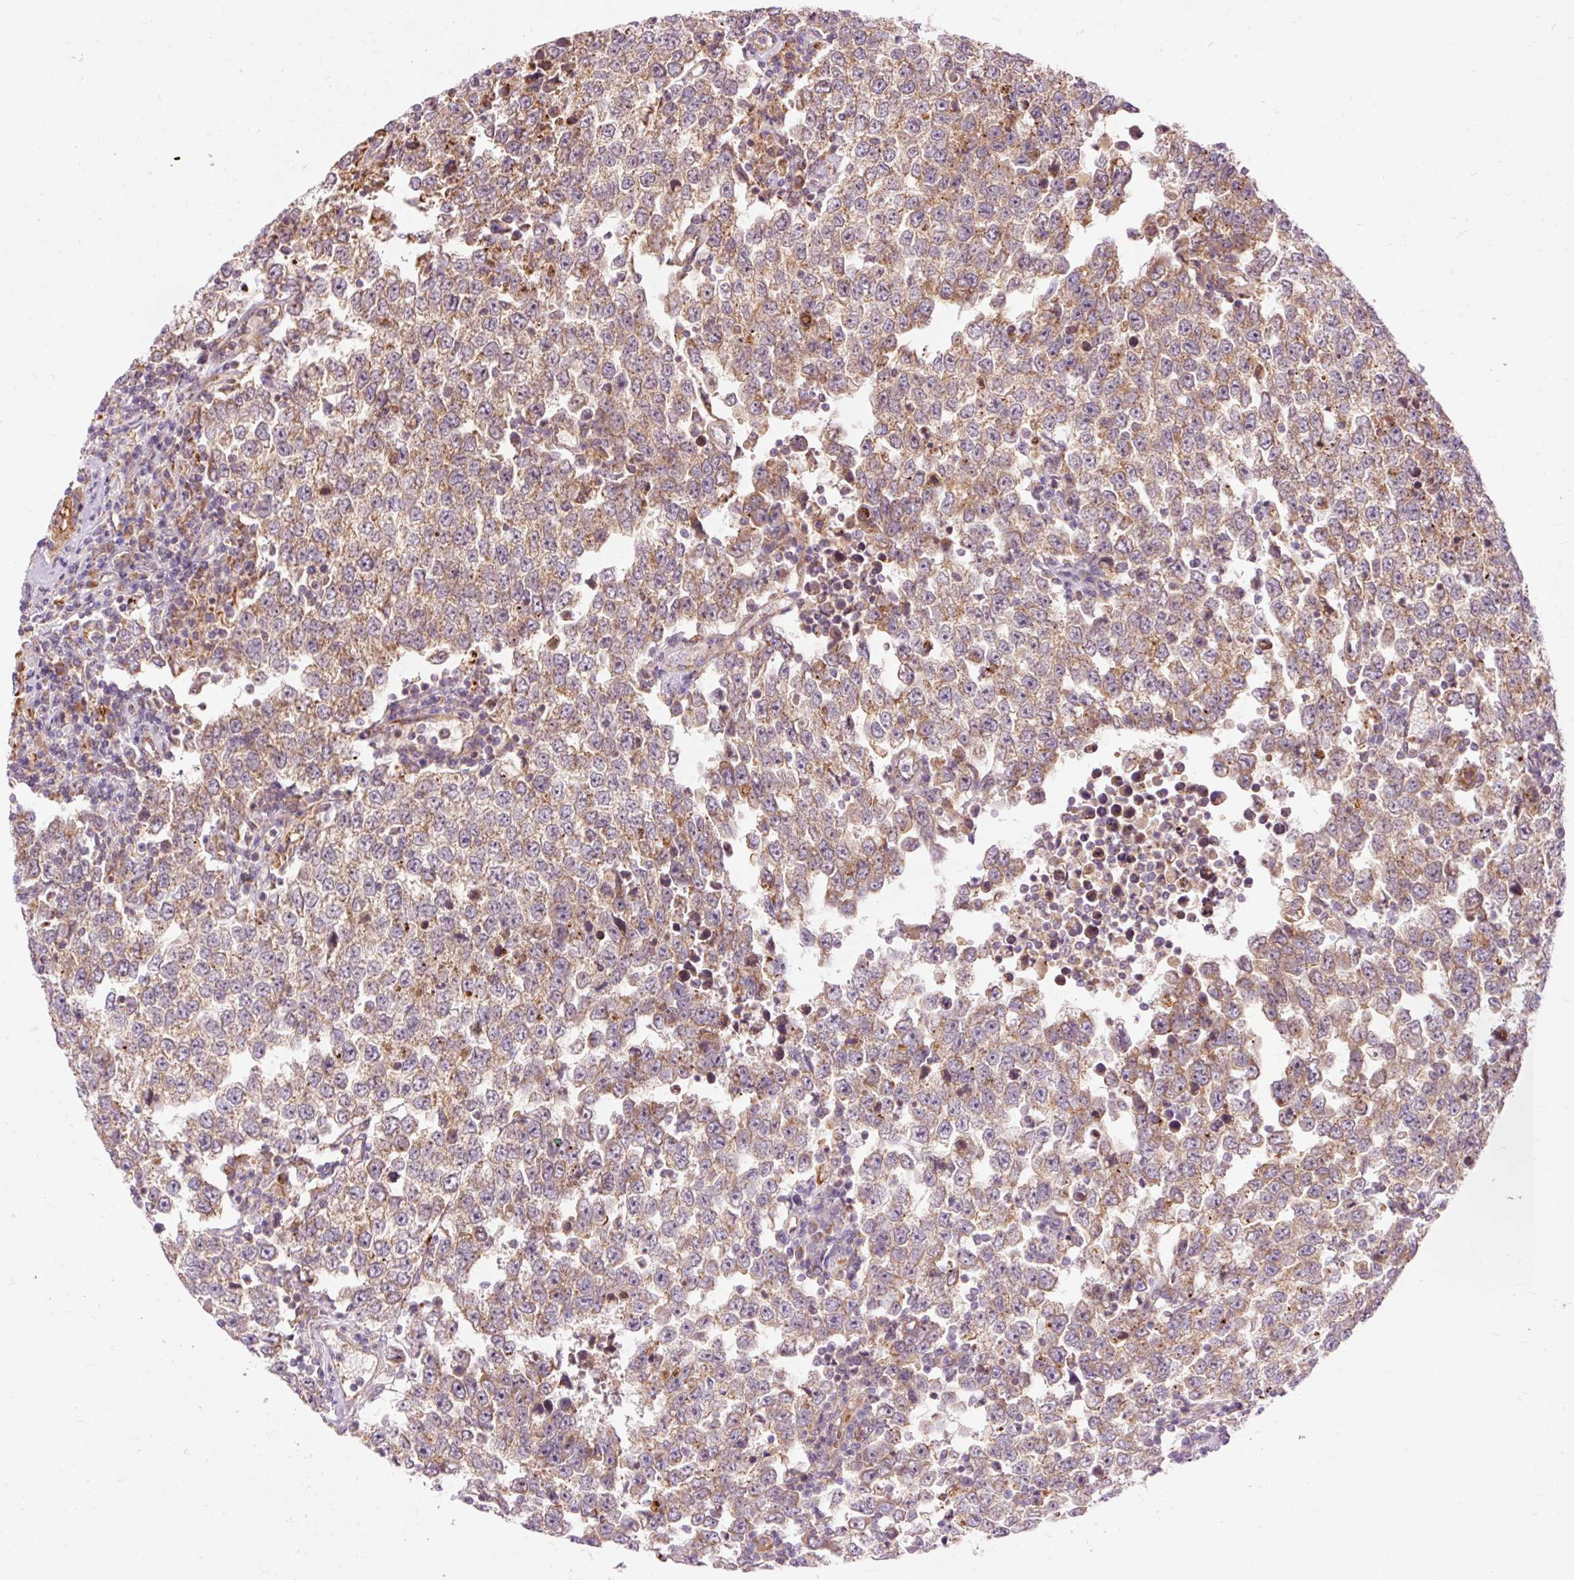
{"staining": {"intensity": "weak", "quantity": ">75%", "location": "cytoplasmic/membranous"}, "tissue": "testis cancer", "cell_type": "Tumor cells", "image_type": "cancer", "snomed": [{"axis": "morphology", "description": "Seminoma, NOS"}, {"axis": "morphology", "description": "Carcinoma, Embryonal, NOS"}, {"axis": "topography", "description": "Testis"}], "caption": "Testis seminoma stained with immunohistochemistry shows weak cytoplasmic/membranous expression in about >75% of tumor cells.", "gene": "RIPOR3", "patient": {"sex": "male", "age": 28}}